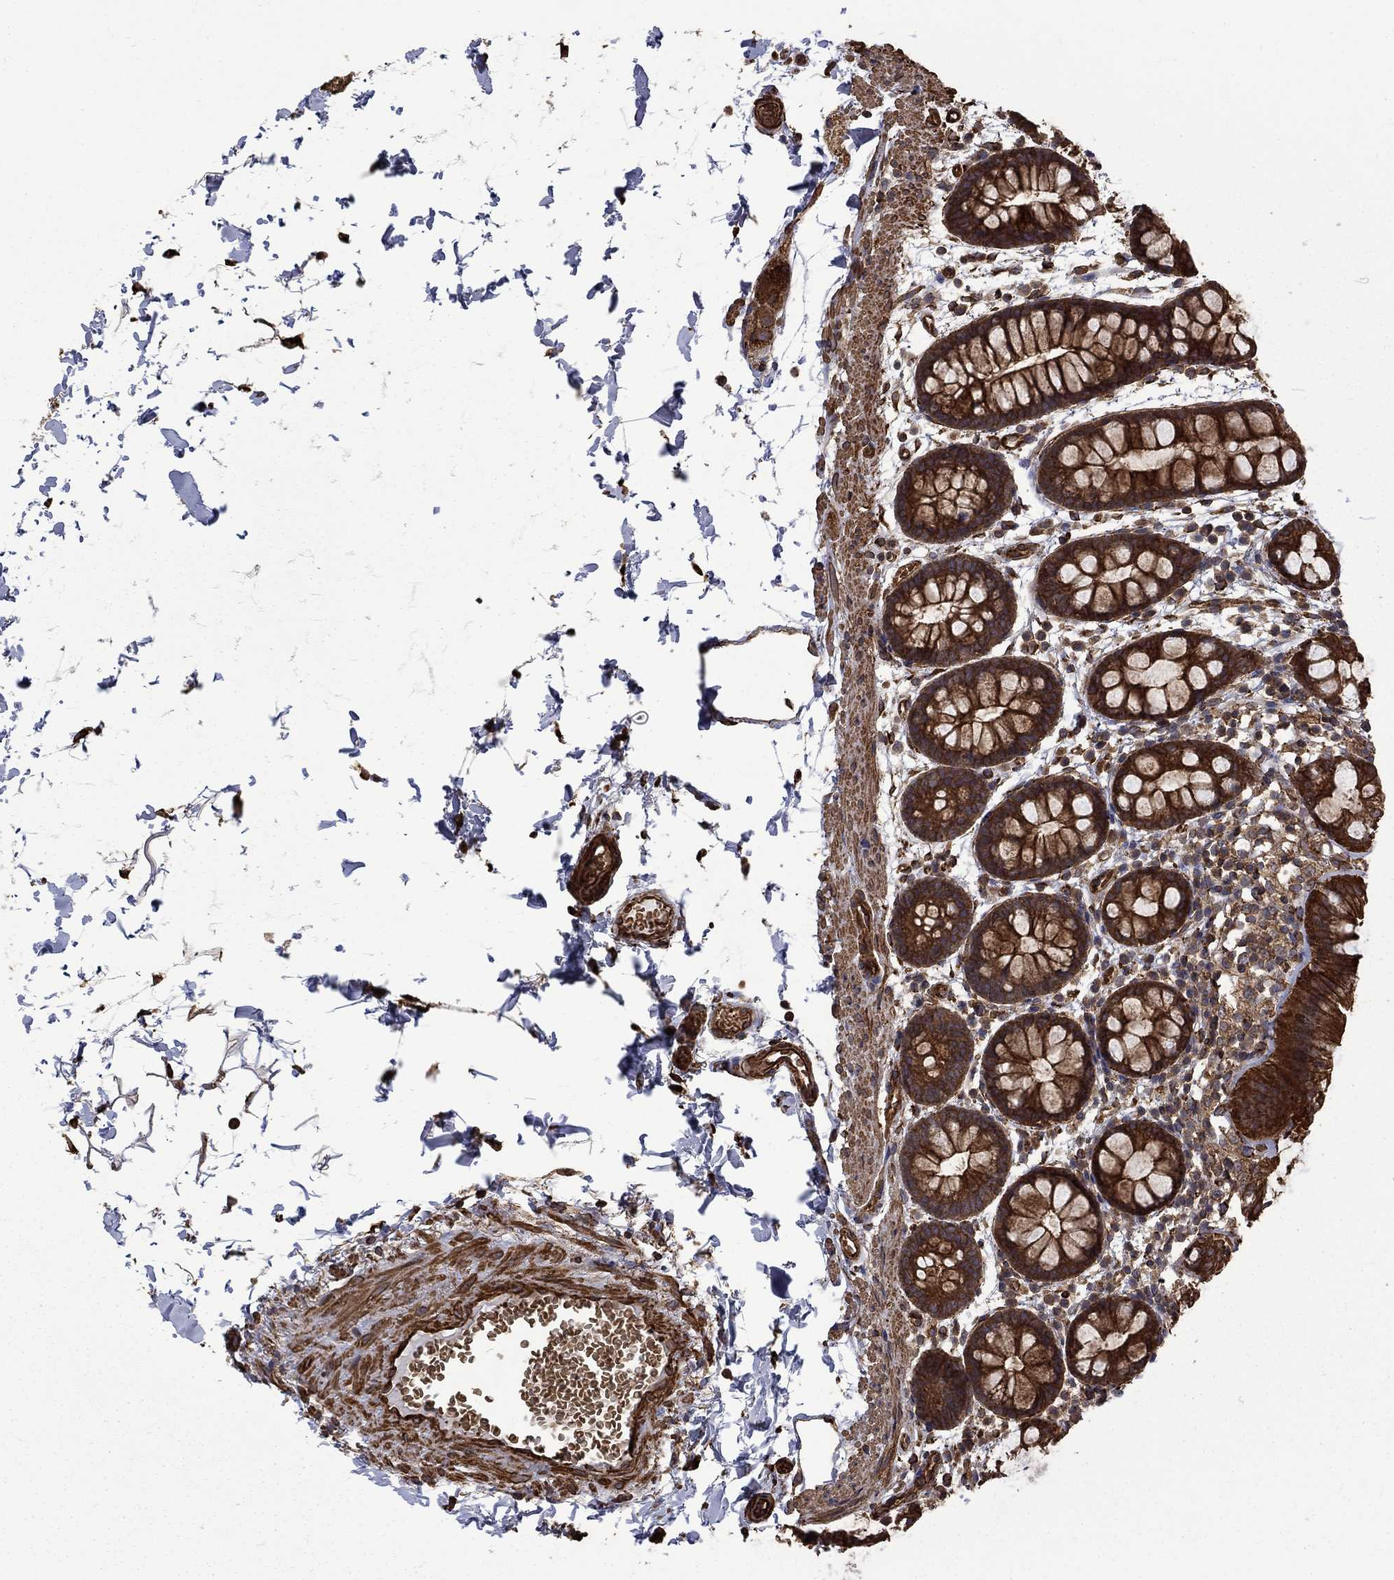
{"staining": {"intensity": "strong", "quantity": ">75%", "location": "cytoplasmic/membranous"}, "tissue": "rectum", "cell_type": "Glandular cells", "image_type": "normal", "snomed": [{"axis": "morphology", "description": "Normal tissue, NOS"}, {"axis": "topography", "description": "Rectum"}], "caption": "Rectum stained with immunohistochemistry demonstrates strong cytoplasmic/membranous expression in approximately >75% of glandular cells.", "gene": "CUTC", "patient": {"sex": "male", "age": 57}}